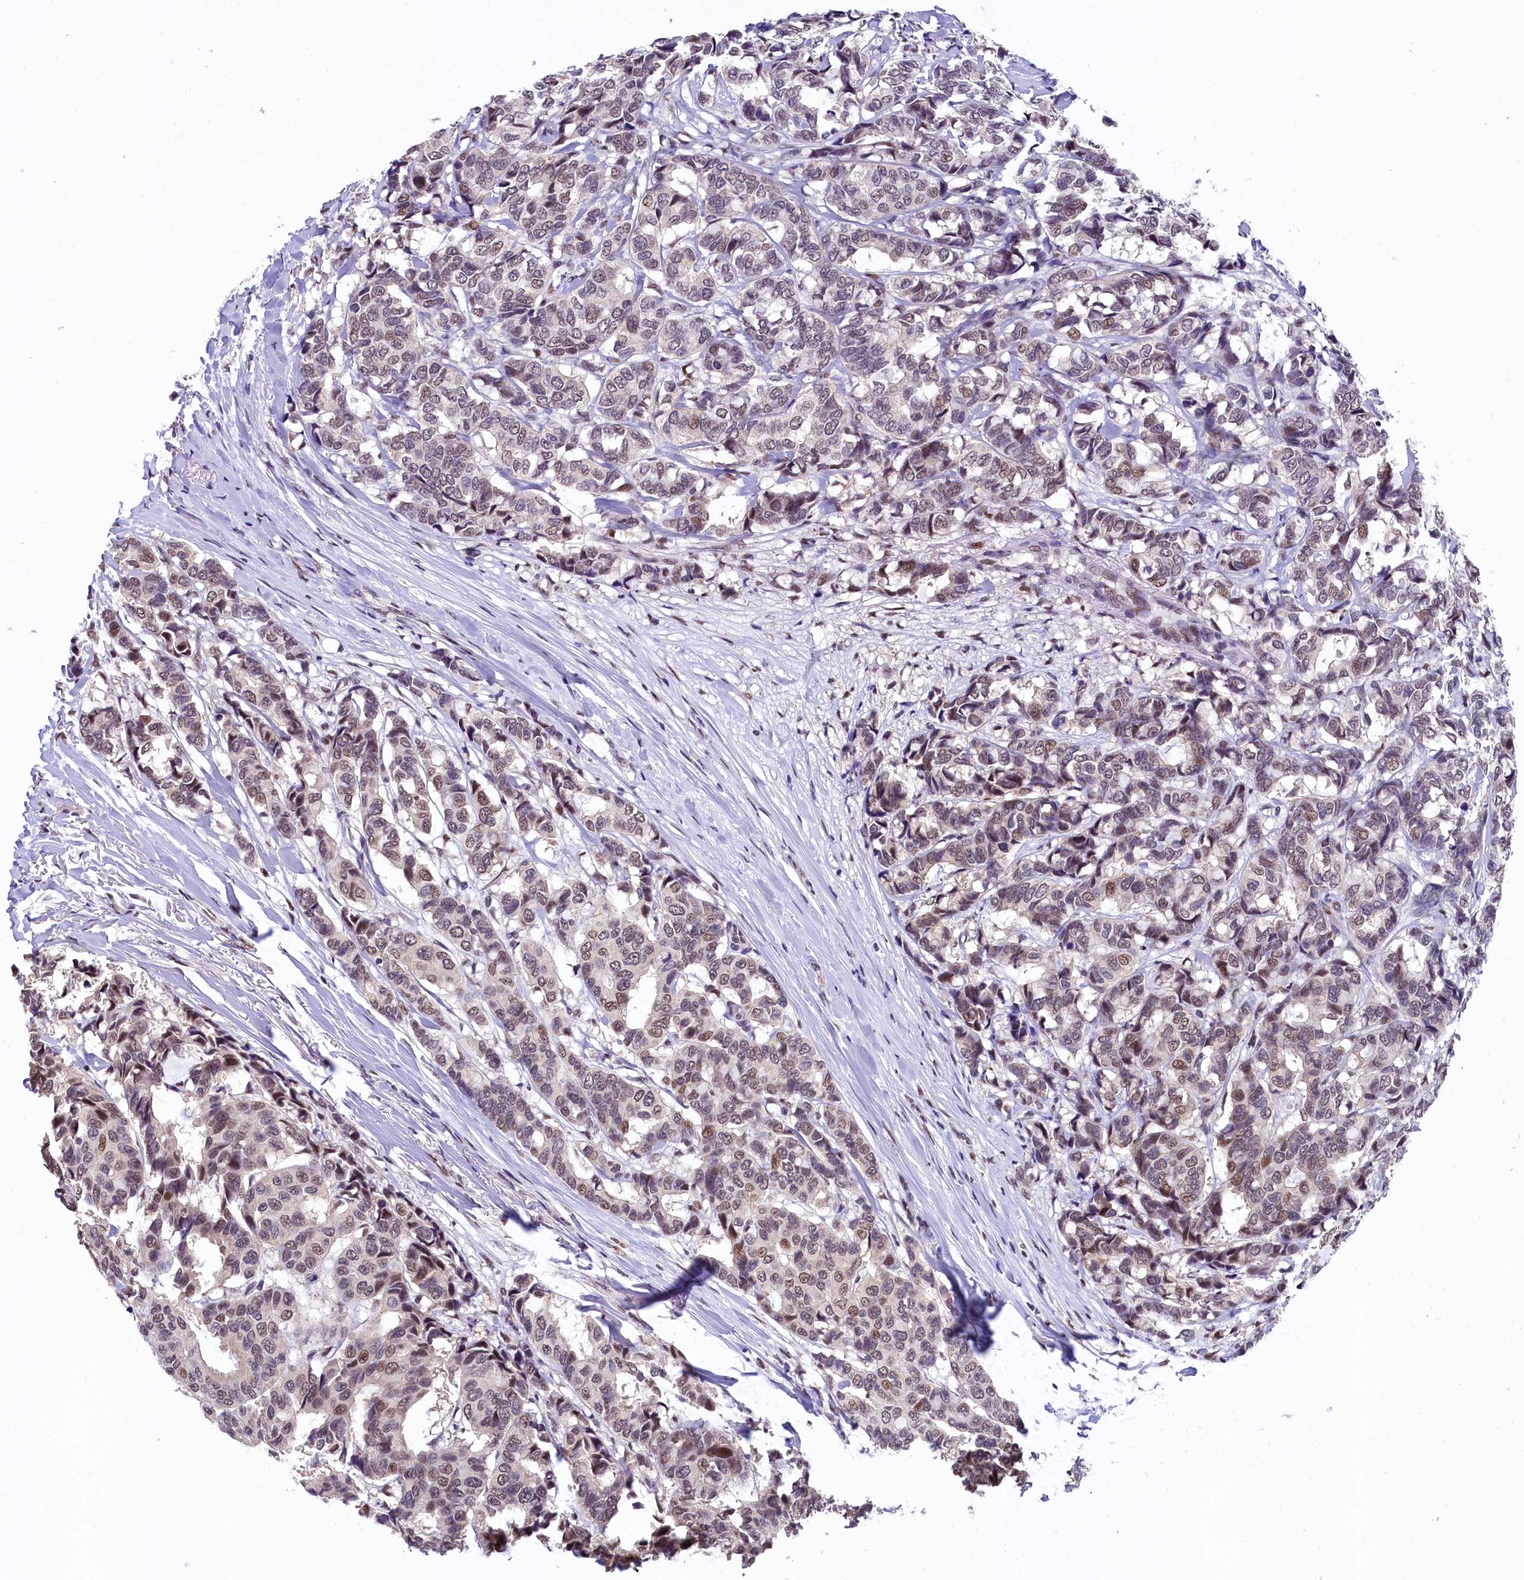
{"staining": {"intensity": "weak", "quantity": "25%-75%", "location": "nuclear"}, "tissue": "breast cancer", "cell_type": "Tumor cells", "image_type": "cancer", "snomed": [{"axis": "morphology", "description": "Duct carcinoma"}, {"axis": "topography", "description": "Breast"}], "caption": "There is low levels of weak nuclear positivity in tumor cells of breast cancer (infiltrating ductal carcinoma), as demonstrated by immunohistochemical staining (brown color).", "gene": "HECTD4", "patient": {"sex": "female", "age": 87}}